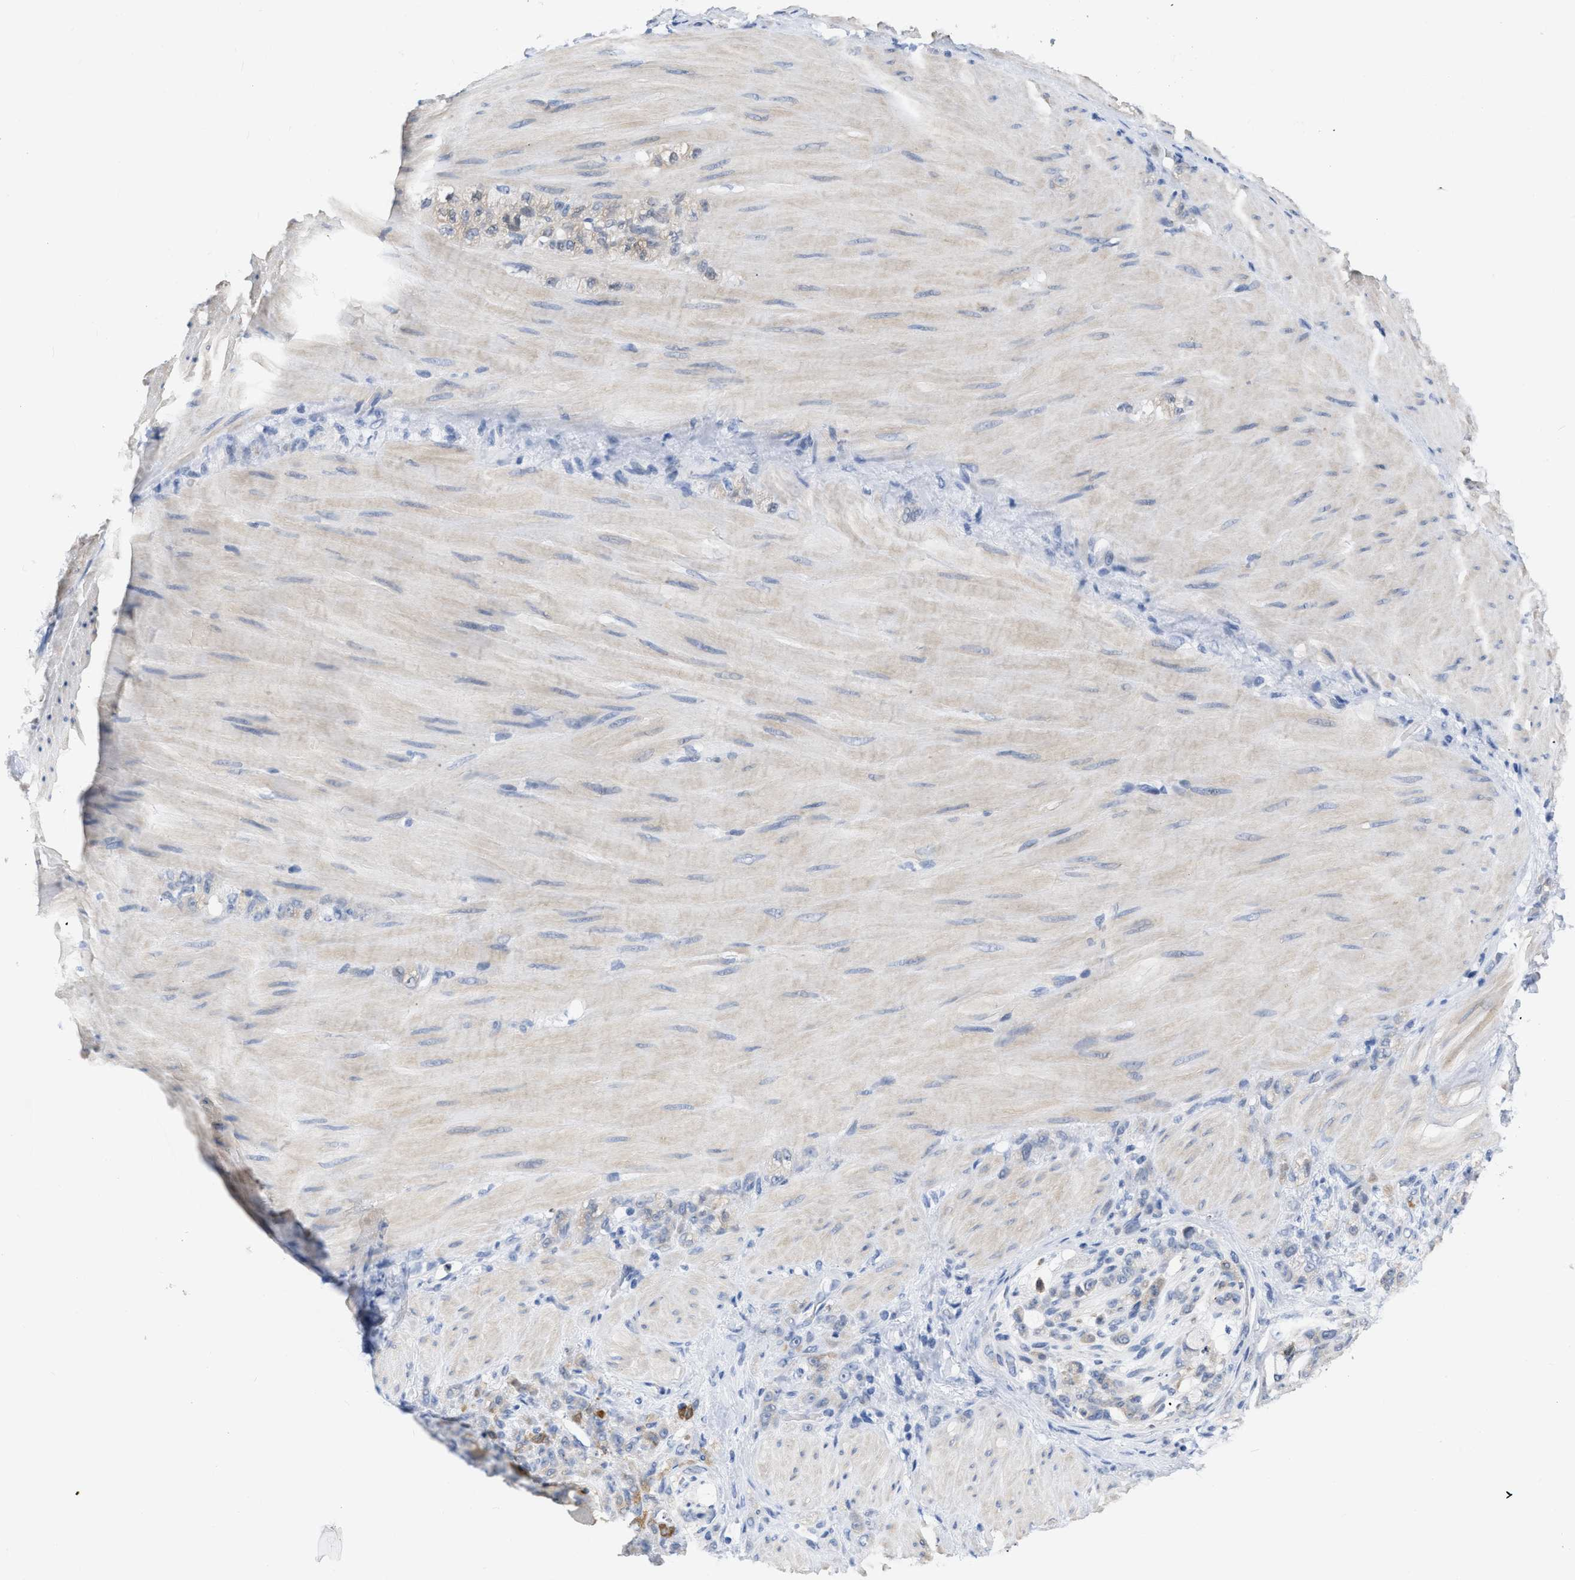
{"staining": {"intensity": "weak", "quantity": "<25%", "location": "cytoplasmic/membranous"}, "tissue": "stomach cancer", "cell_type": "Tumor cells", "image_type": "cancer", "snomed": [{"axis": "morphology", "description": "Normal tissue, NOS"}, {"axis": "morphology", "description": "Adenocarcinoma, NOS"}, {"axis": "topography", "description": "Stomach"}], "caption": "IHC photomicrograph of stomach adenocarcinoma stained for a protein (brown), which reveals no positivity in tumor cells.", "gene": "CRYM", "patient": {"sex": "male", "age": 82}}